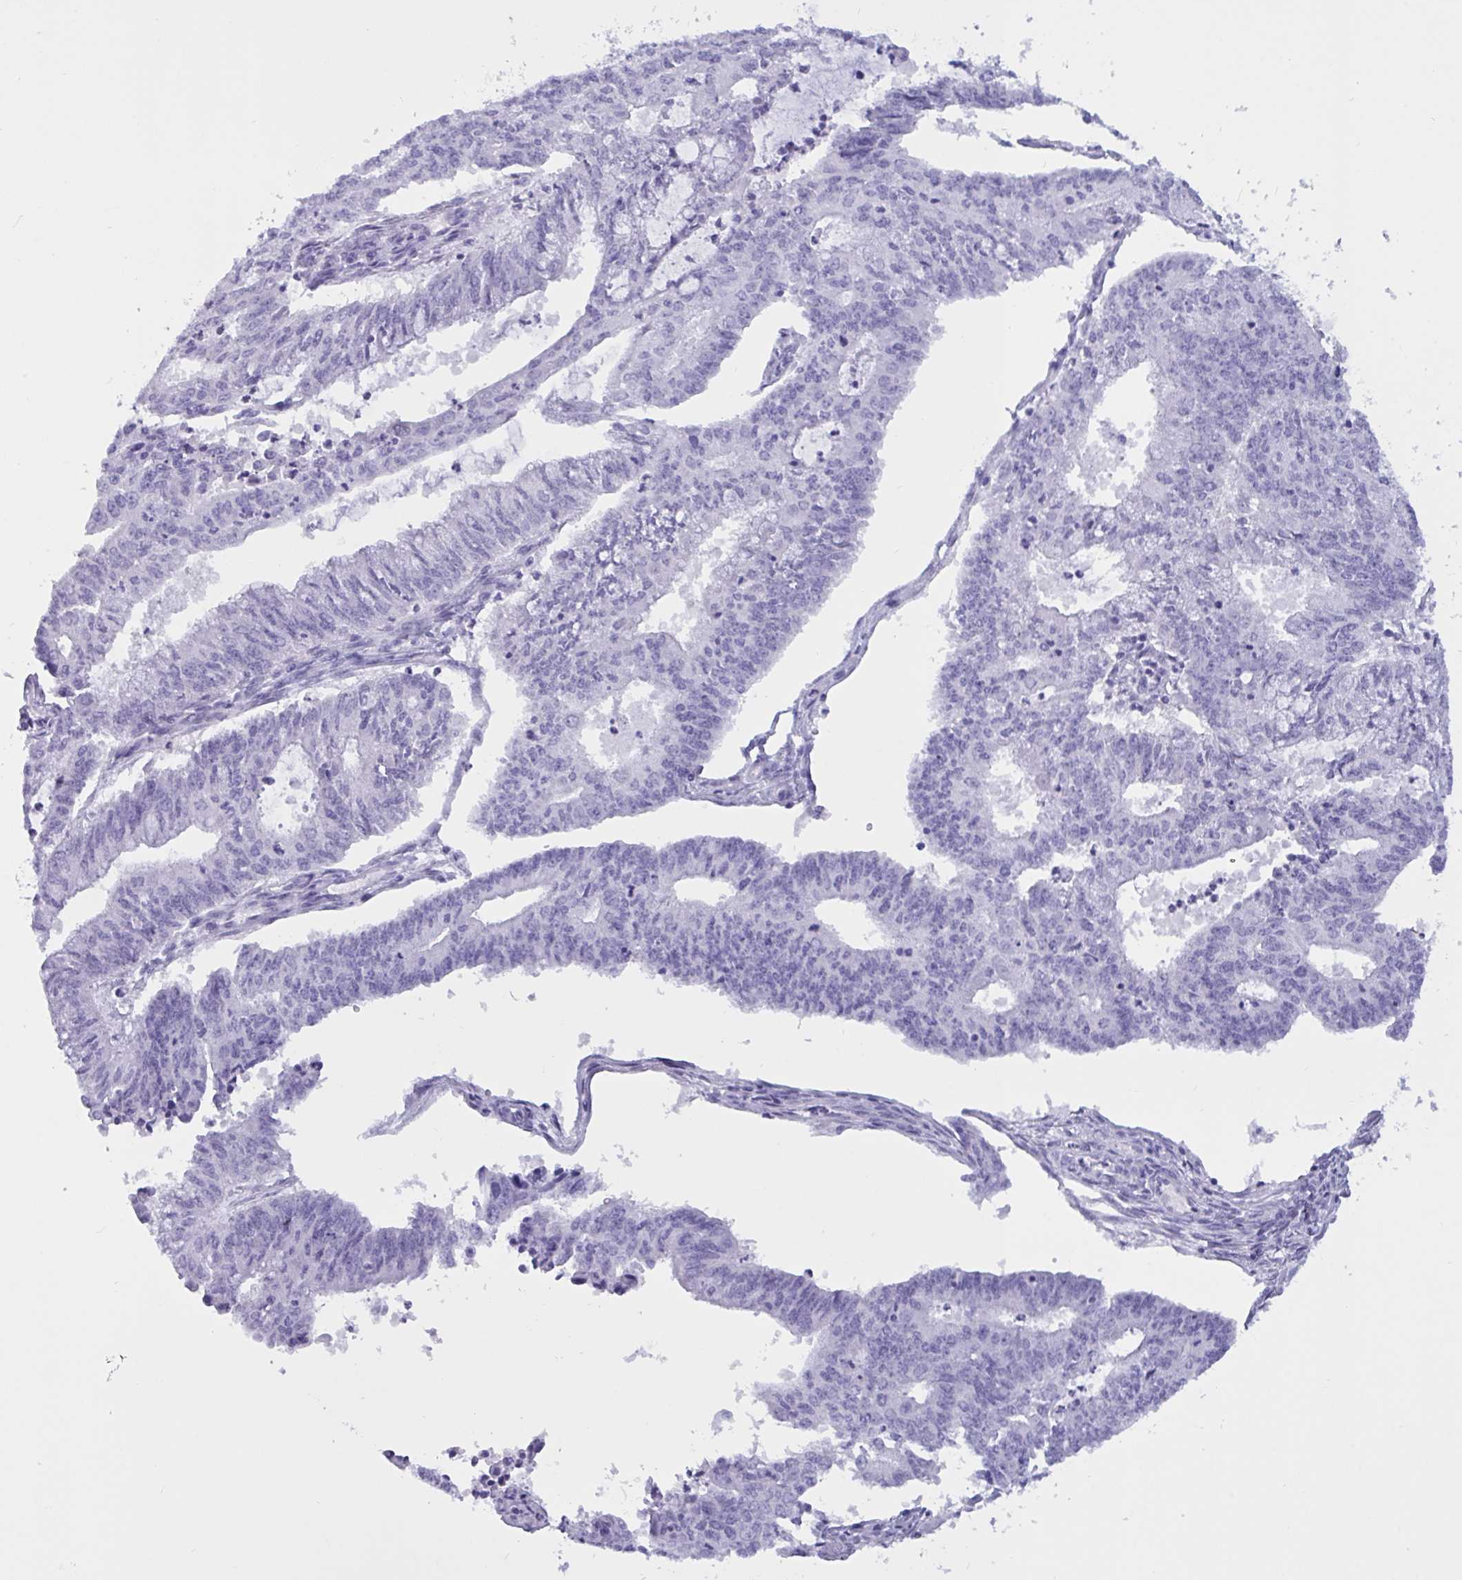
{"staining": {"intensity": "negative", "quantity": "none", "location": "none"}, "tissue": "endometrial cancer", "cell_type": "Tumor cells", "image_type": "cancer", "snomed": [{"axis": "morphology", "description": "Adenocarcinoma, NOS"}, {"axis": "topography", "description": "Endometrium"}], "caption": "Immunohistochemical staining of adenocarcinoma (endometrial) demonstrates no significant positivity in tumor cells. (Immunohistochemistry, brightfield microscopy, high magnification).", "gene": "OXLD1", "patient": {"sex": "female", "age": 61}}